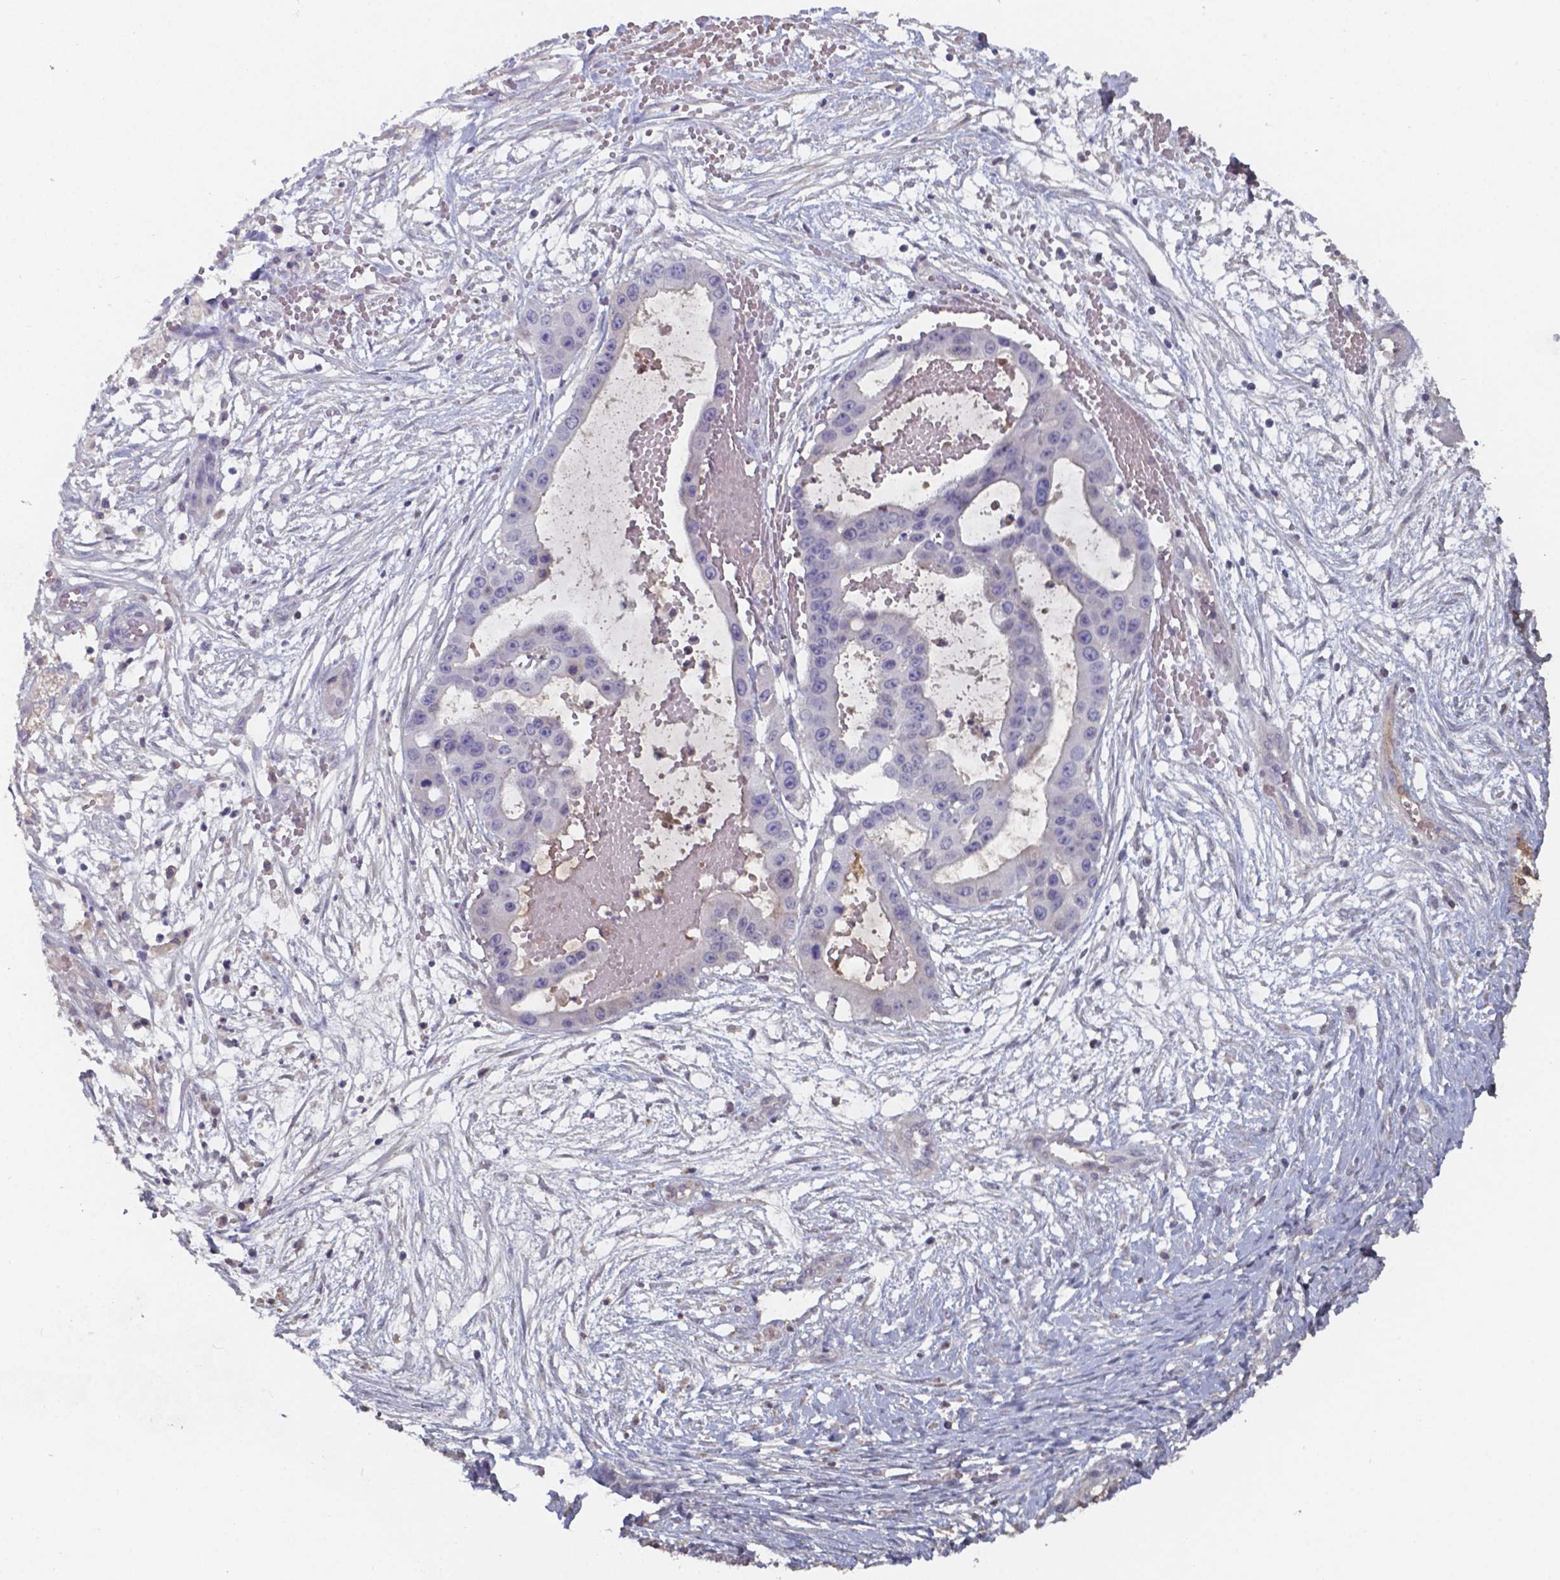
{"staining": {"intensity": "negative", "quantity": "none", "location": "none"}, "tissue": "ovarian cancer", "cell_type": "Tumor cells", "image_type": "cancer", "snomed": [{"axis": "morphology", "description": "Cystadenocarcinoma, serous, NOS"}, {"axis": "topography", "description": "Ovary"}], "caption": "IHC histopathology image of neoplastic tissue: ovarian serous cystadenocarcinoma stained with DAB (3,3'-diaminobenzidine) exhibits no significant protein positivity in tumor cells.", "gene": "BTBD17", "patient": {"sex": "female", "age": 56}}